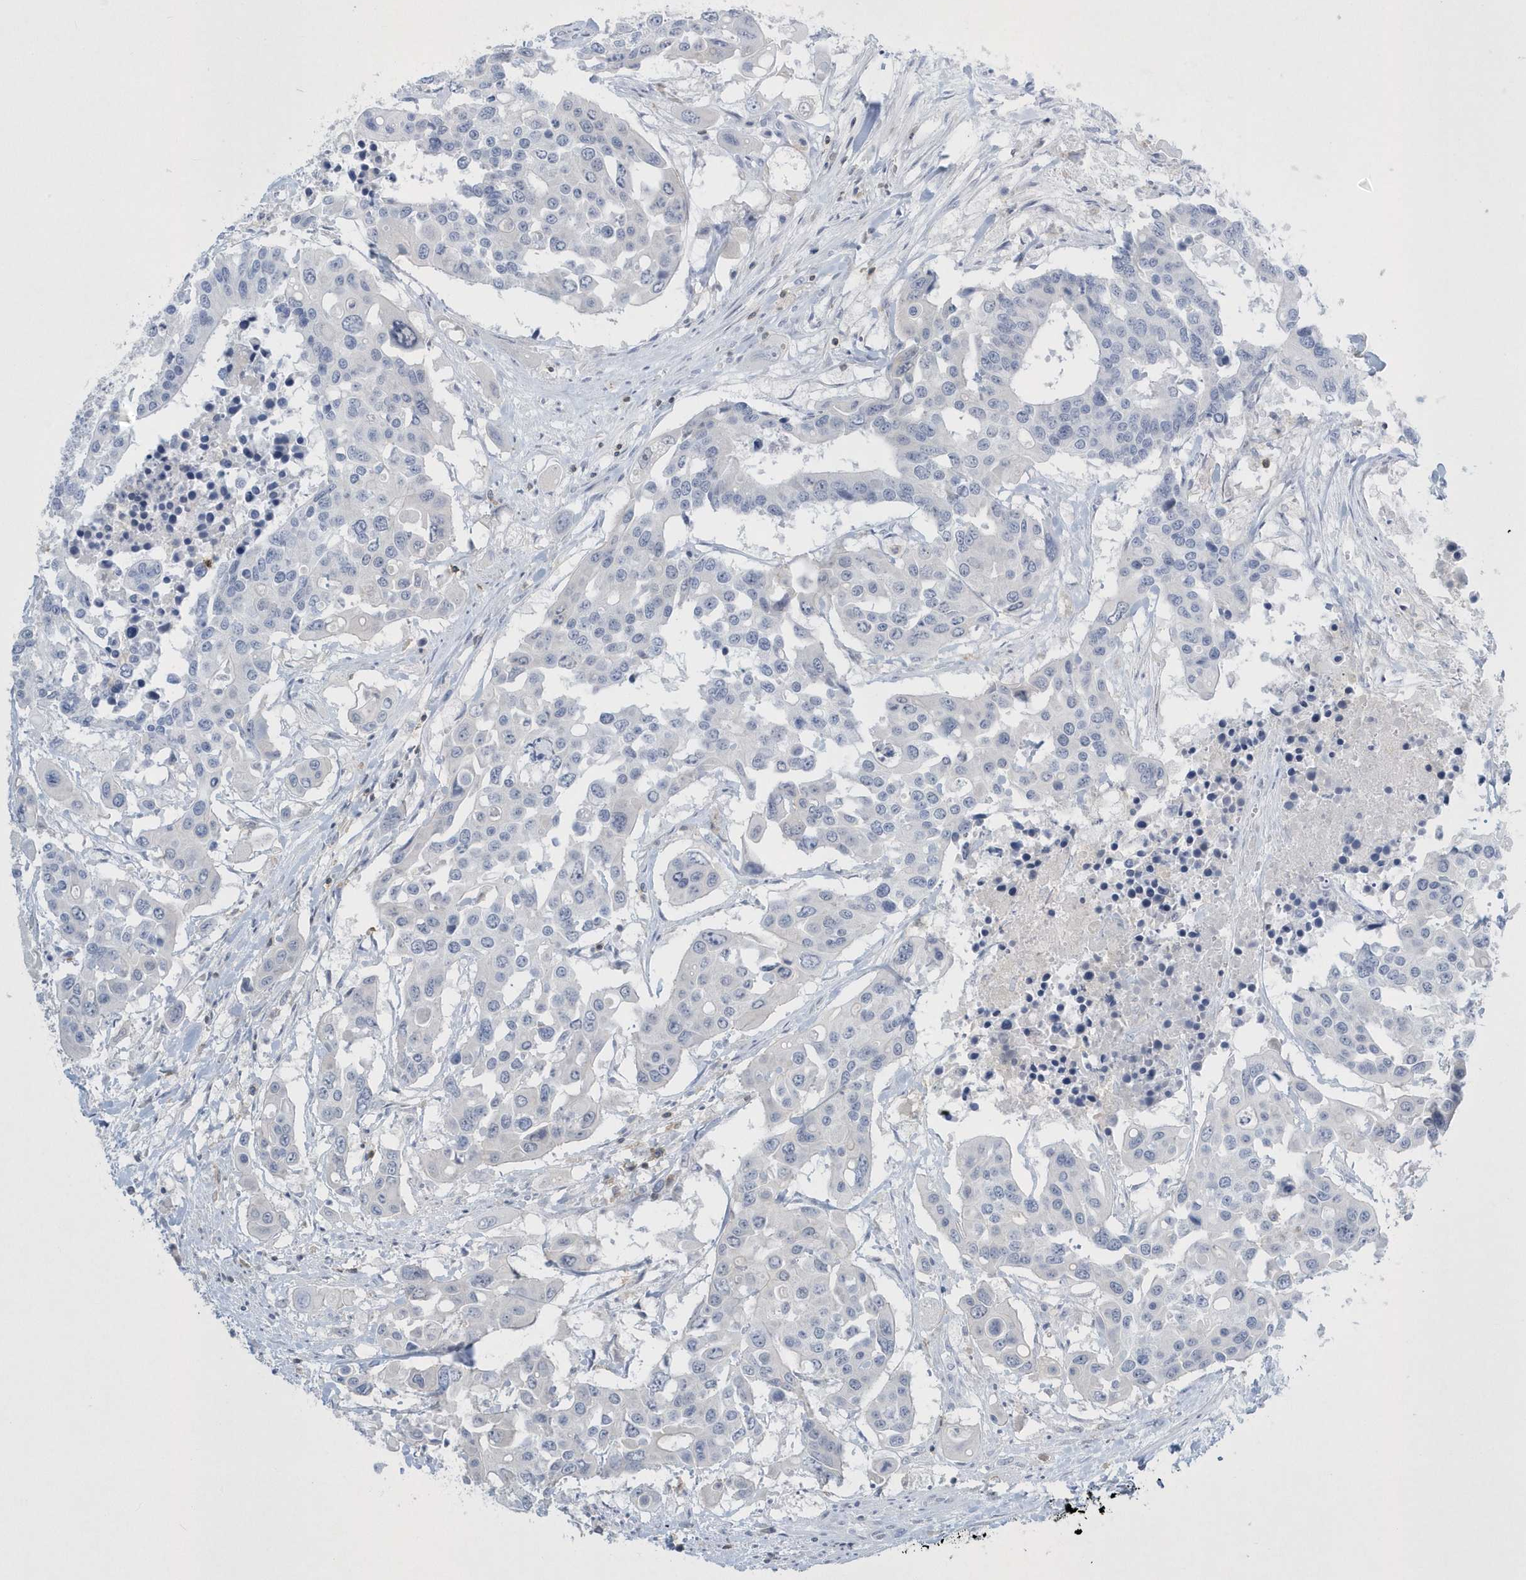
{"staining": {"intensity": "negative", "quantity": "none", "location": "none"}, "tissue": "colorectal cancer", "cell_type": "Tumor cells", "image_type": "cancer", "snomed": [{"axis": "morphology", "description": "Adenocarcinoma, NOS"}, {"axis": "topography", "description": "Colon"}], "caption": "Immunohistochemistry micrograph of human colorectal adenocarcinoma stained for a protein (brown), which reveals no staining in tumor cells. (IHC, brightfield microscopy, high magnification).", "gene": "PSD4", "patient": {"sex": "male", "age": 77}}